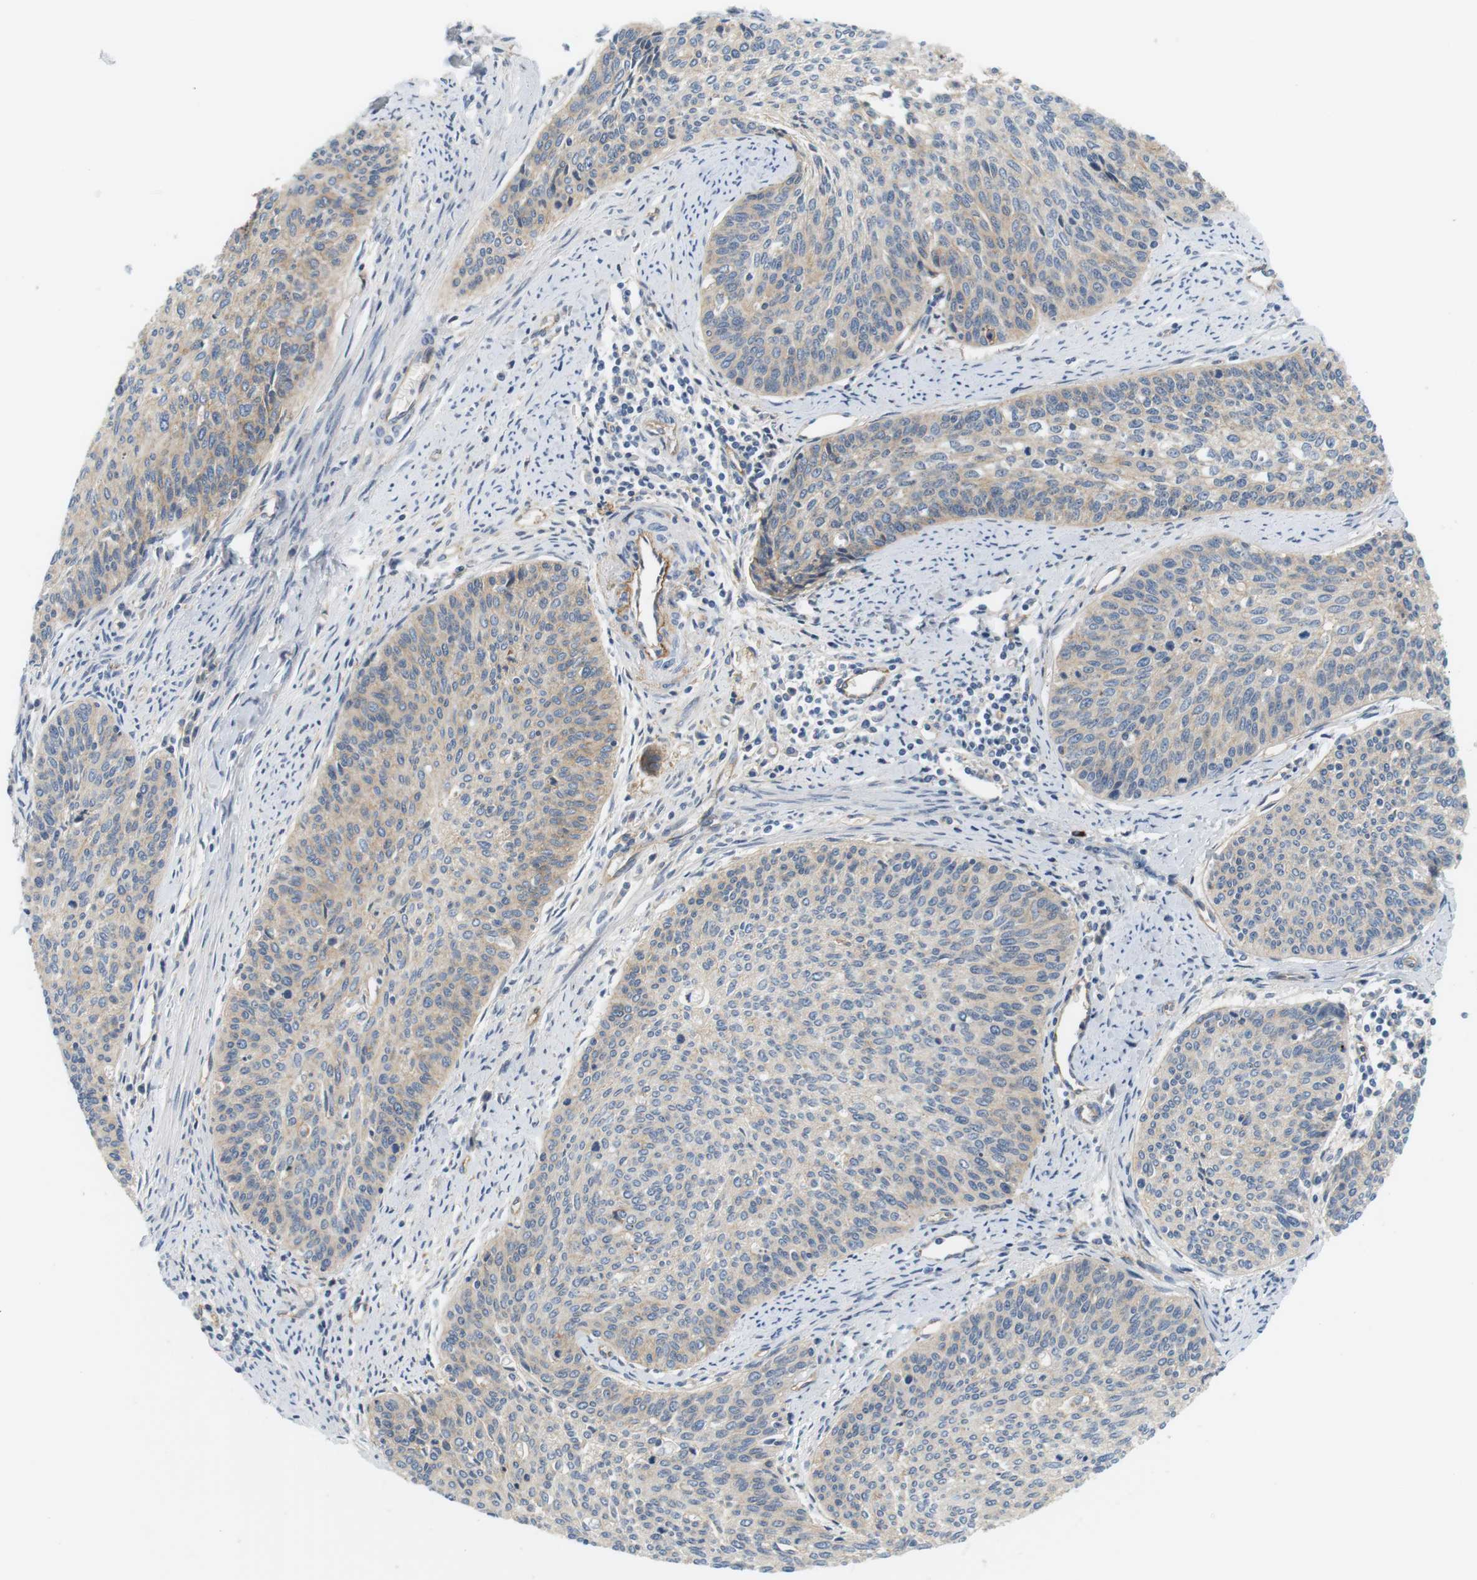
{"staining": {"intensity": "weak", "quantity": "25%-75%", "location": "cytoplasmic/membranous"}, "tissue": "cervical cancer", "cell_type": "Tumor cells", "image_type": "cancer", "snomed": [{"axis": "morphology", "description": "Squamous cell carcinoma, NOS"}, {"axis": "topography", "description": "Cervix"}], "caption": "Tumor cells display weak cytoplasmic/membranous expression in about 25%-75% of cells in squamous cell carcinoma (cervical). (DAB IHC, brown staining for protein, blue staining for nuclei).", "gene": "SLC30A1", "patient": {"sex": "female", "age": 55}}